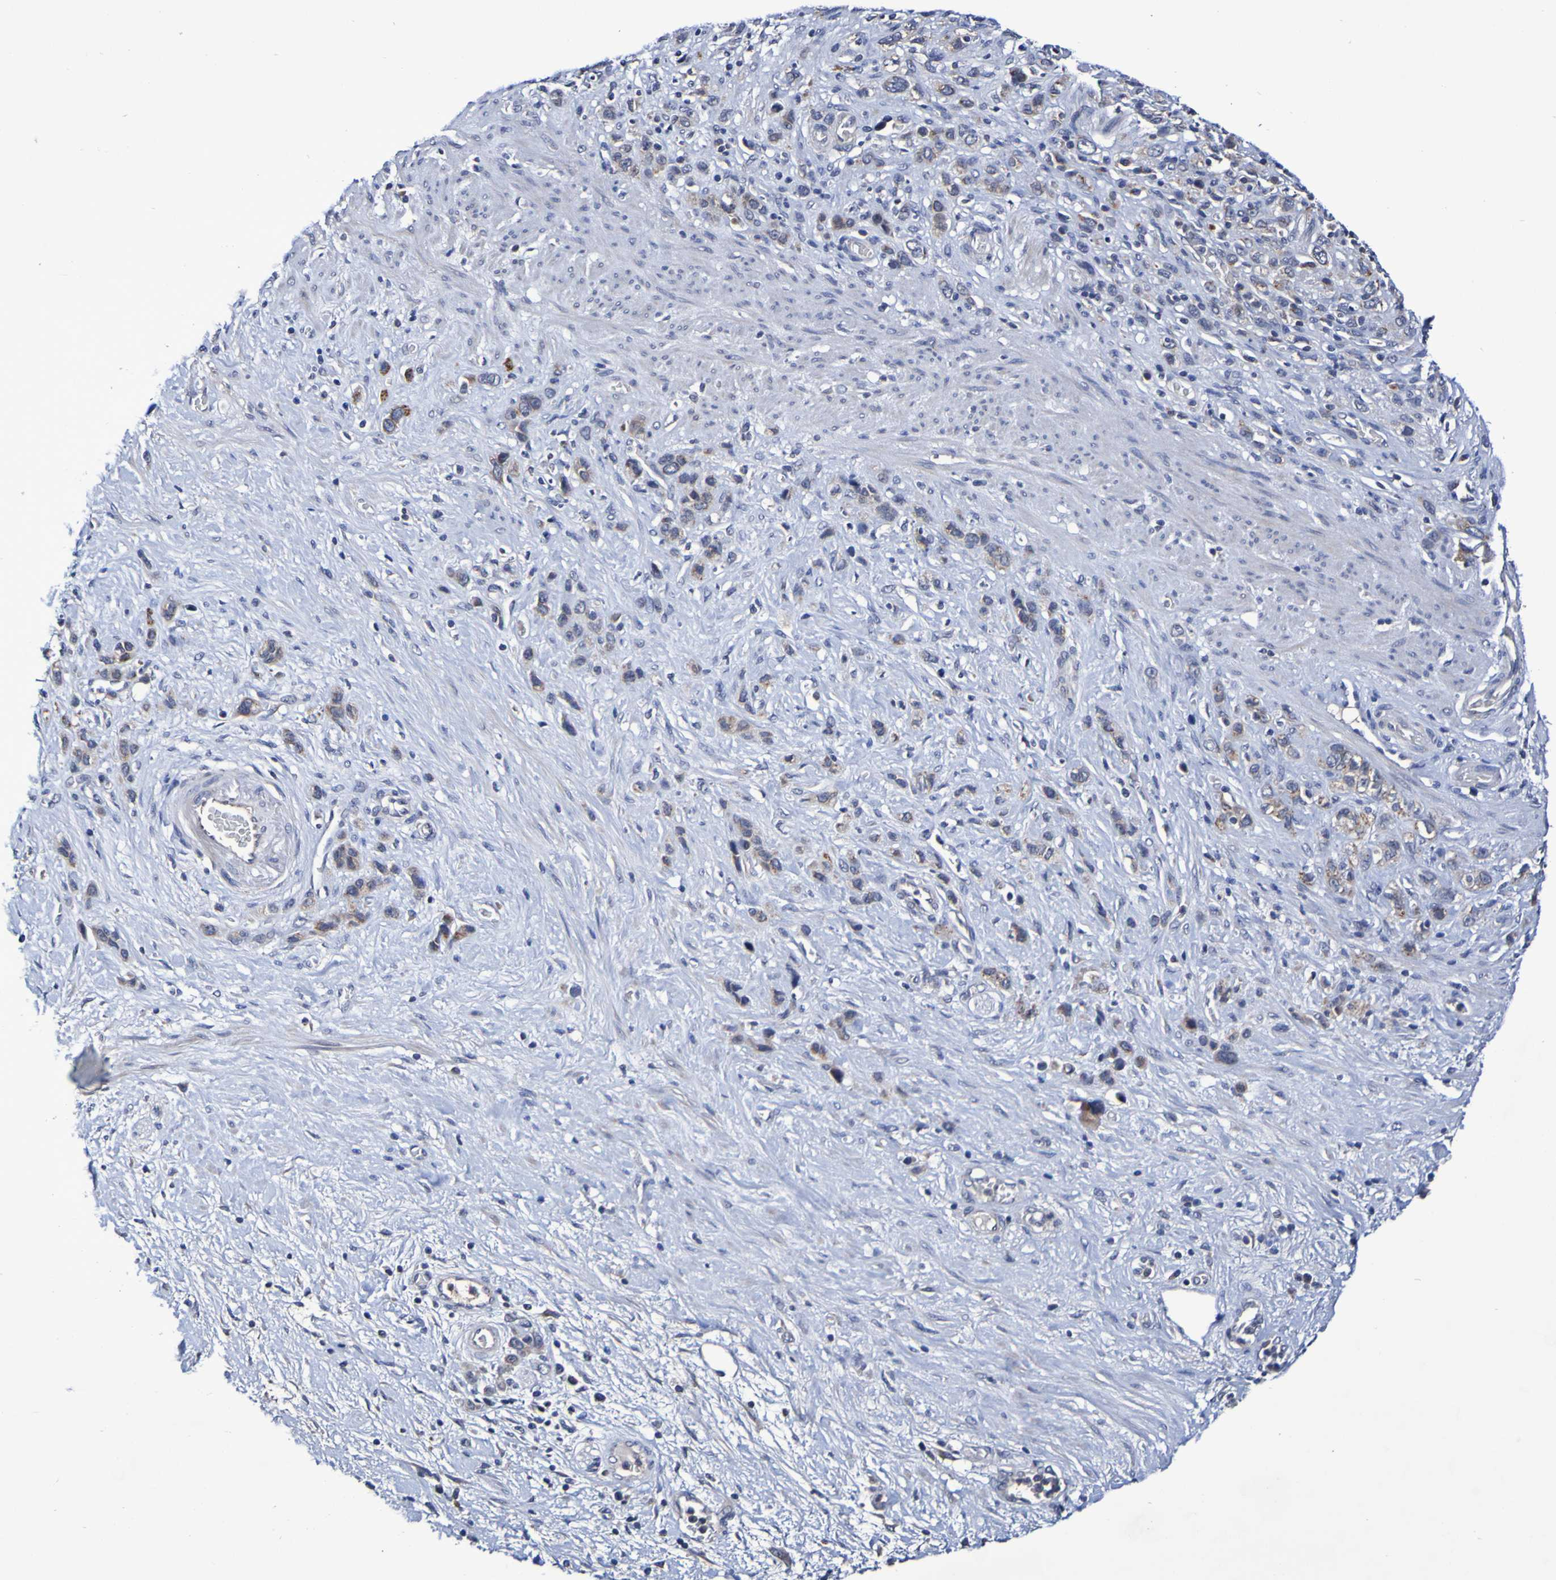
{"staining": {"intensity": "strong", "quantity": "<25%", "location": "cytoplasmic/membranous"}, "tissue": "stomach cancer", "cell_type": "Tumor cells", "image_type": "cancer", "snomed": [{"axis": "morphology", "description": "Adenocarcinoma, NOS"}, {"axis": "morphology", "description": "Adenocarcinoma, High grade"}, {"axis": "topography", "description": "Stomach, upper"}, {"axis": "topography", "description": "Stomach, lower"}], "caption": "Immunohistochemical staining of human stomach cancer (high-grade adenocarcinoma) reveals medium levels of strong cytoplasmic/membranous expression in about <25% of tumor cells. (brown staining indicates protein expression, while blue staining denotes nuclei).", "gene": "PTP4A2", "patient": {"sex": "female", "age": 65}}